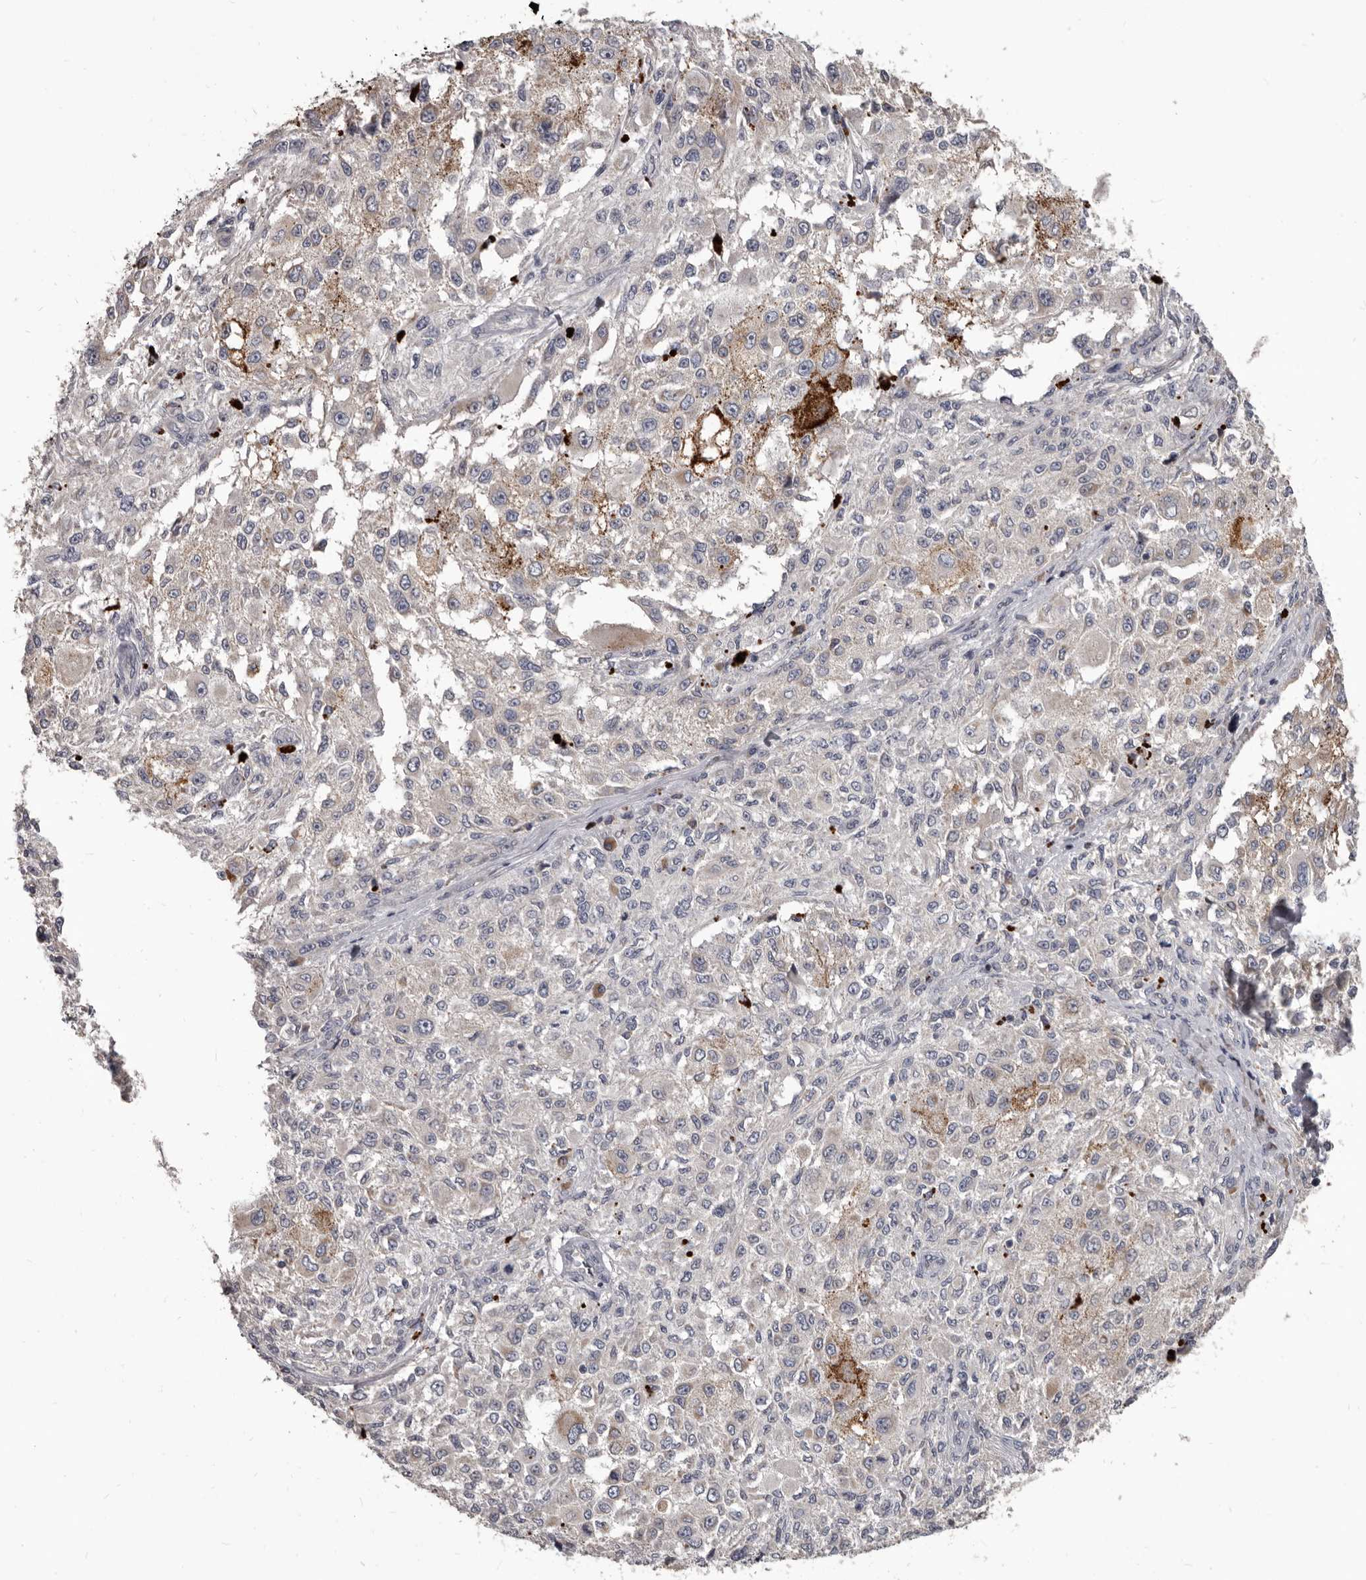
{"staining": {"intensity": "negative", "quantity": "none", "location": "none"}, "tissue": "melanoma", "cell_type": "Tumor cells", "image_type": "cancer", "snomed": [{"axis": "morphology", "description": "Necrosis, NOS"}, {"axis": "morphology", "description": "Malignant melanoma, NOS"}, {"axis": "topography", "description": "Skin"}], "caption": "Photomicrograph shows no protein staining in tumor cells of melanoma tissue.", "gene": "ALDH5A1", "patient": {"sex": "female", "age": 87}}